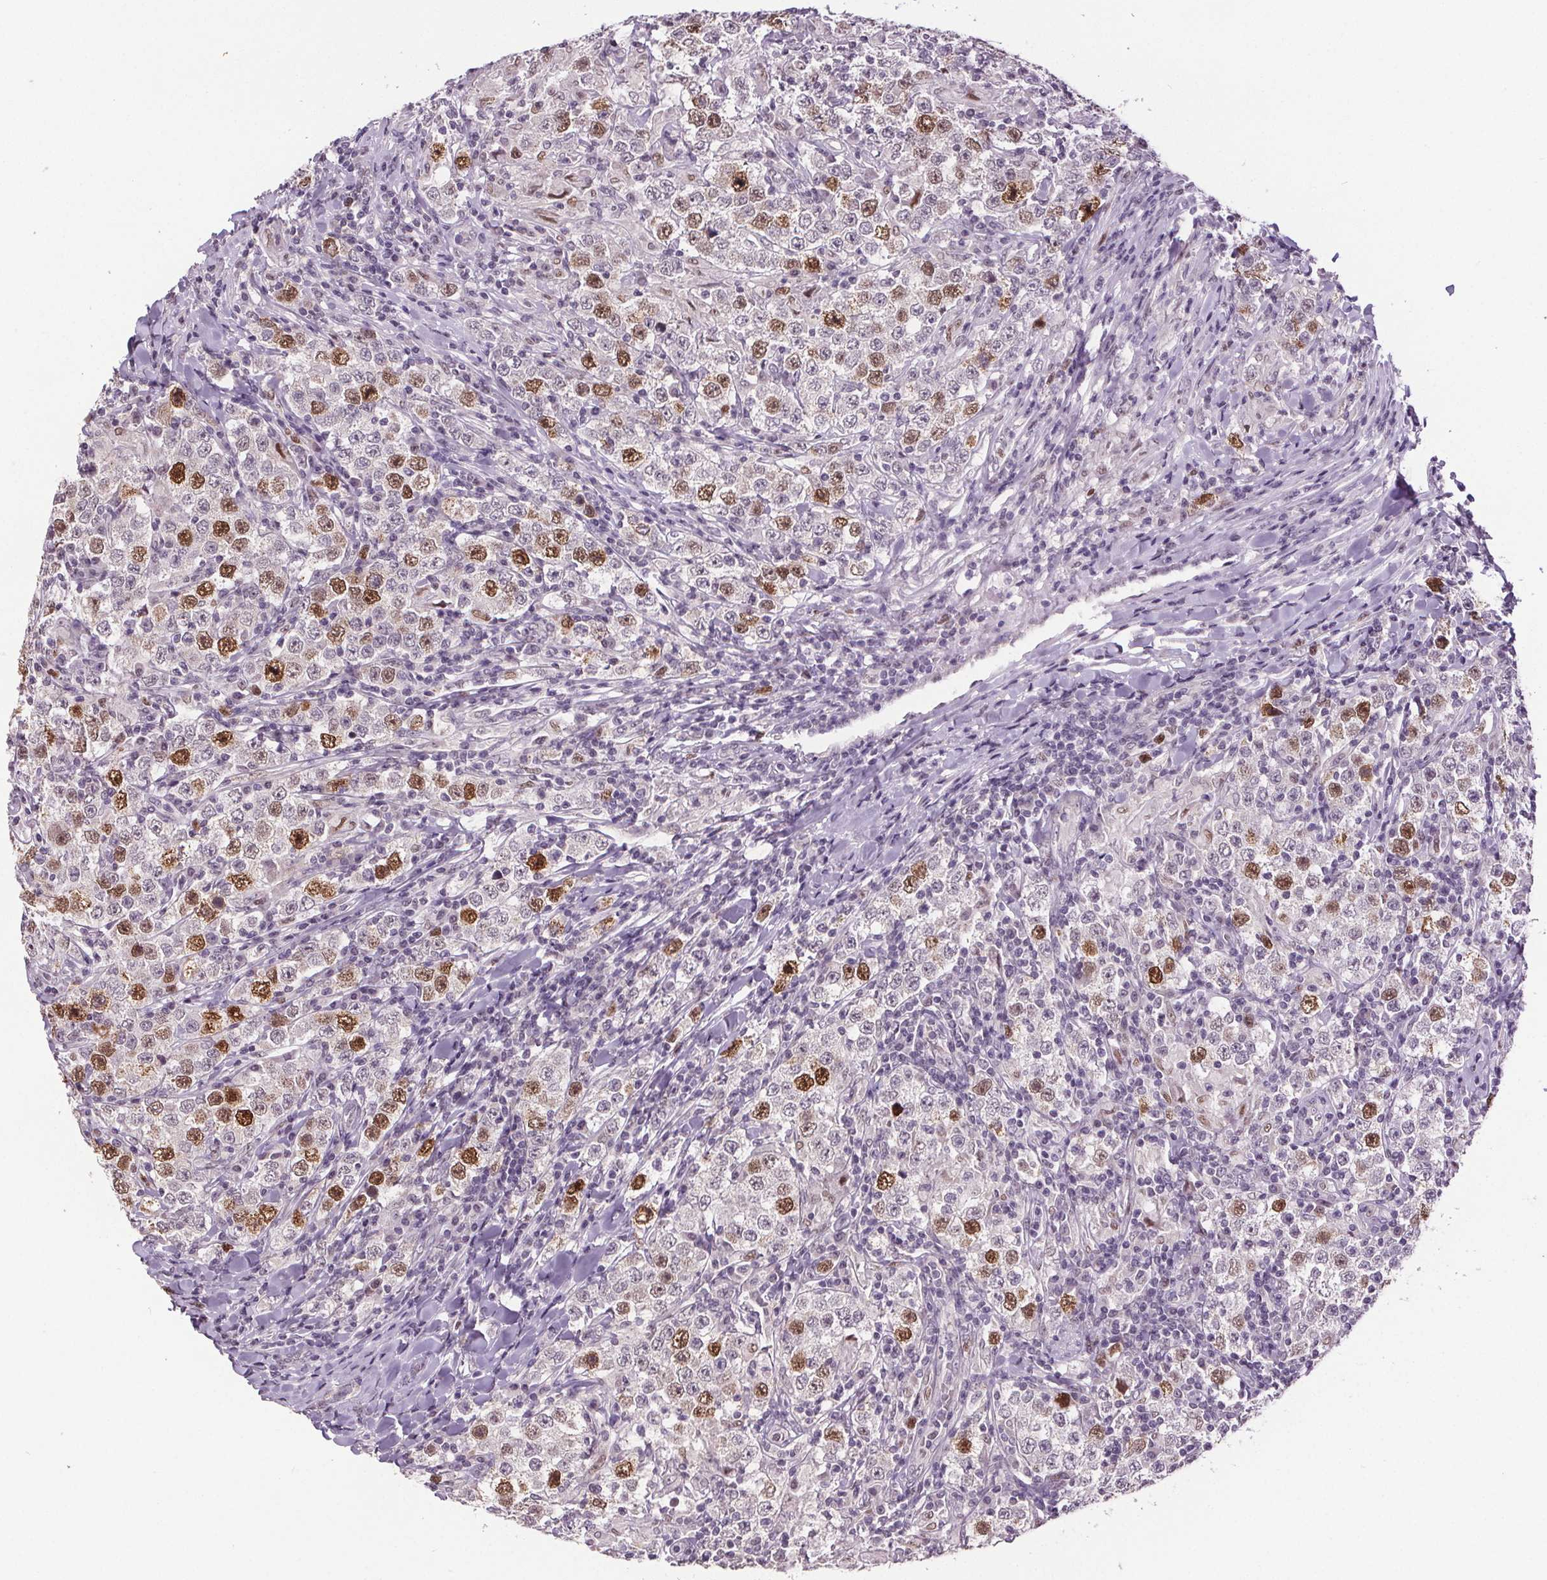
{"staining": {"intensity": "moderate", "quantity": "25%-75%", "location": "nuclear"}, "tissue": "testis cancer", "cell_type": "Tumor cells", "image_type": "cancer", "snomed": [{"axis": "morphology", "description": "Seminoma, NOS"}, {"axis": "morphology", "description": "Carcinoma, Embryonal, NOS"}, {"axis": "topography", "description": "Testis"}], "caption": "Testis cancer (seminoma) stained with DAB (3,3'-diaminobenzidine) IHC demonstrates medium levels of moderate nuclear positivity in approximately 25%-75% of tumor cells.", "gene": "CENPF", "patient": {"sex": "male", "age": 41}}